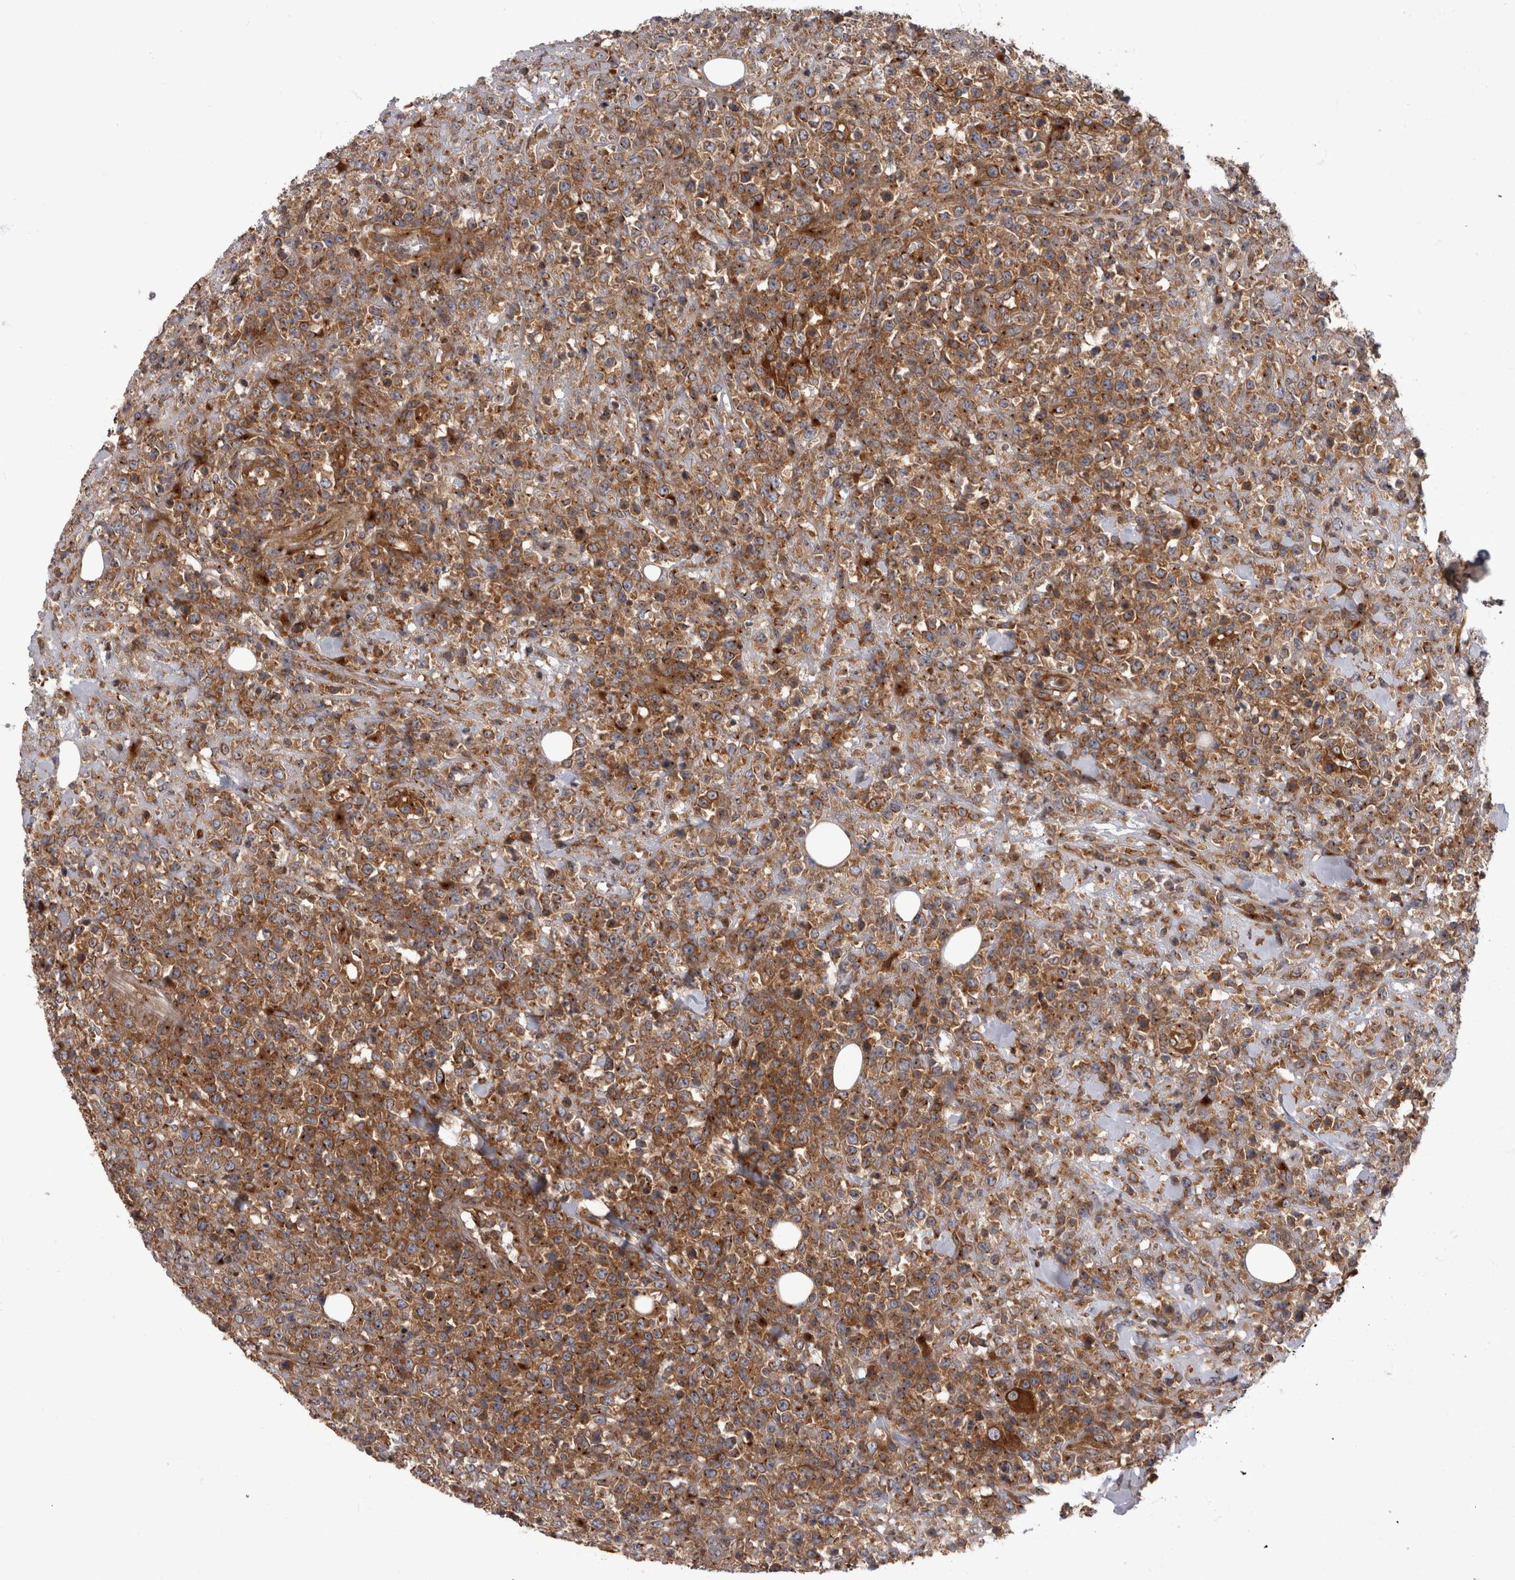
{"staining": {"intensity": "moderate", "quantity": ">75%", "location": "cytoplasmic/membranous"}, "tissue": "lymphoma", "cell_type": "Tumor cells", "image_type": "cancer", "snomed": [{"axis": "morphology", "description": "Malignant lymphoma, non-Hodgkin's type, High grade"}, {"axis": "topography", "description": "Colon"}], "caption": "High-grade malignant lymphoma, non-Hodgkin's type stained with a brown dye demonstrates moderate cytoplasmic/membranous positive staining in approximately >75% of tumor cells.", "gene": "HOOK3", "patient": {"sex": "female", "age": 53}}